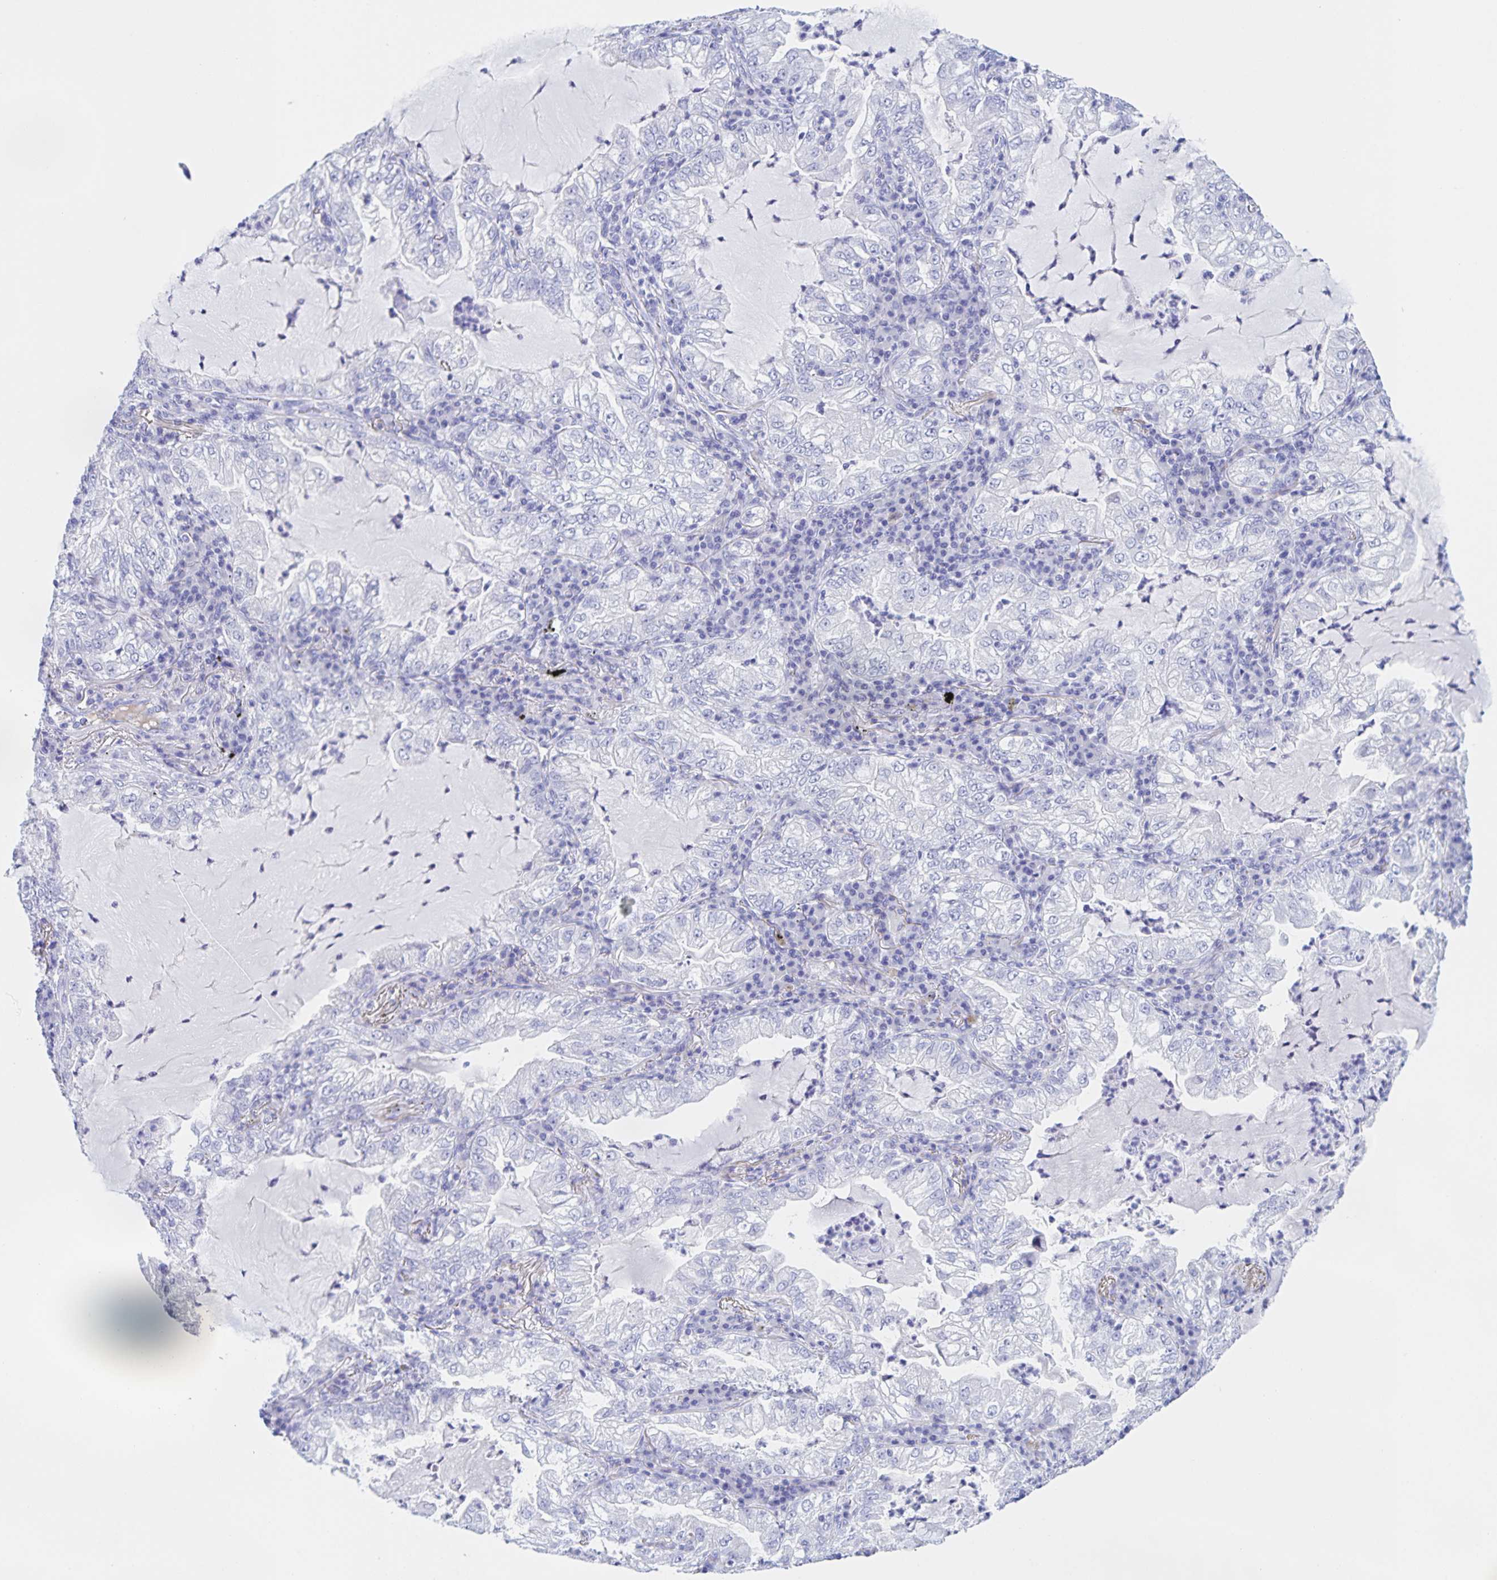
{"staining": {"intensity": "negative", "quantity": "none", "location": "none"}, "tissue": "lung cancer", "cell_type": "Tumor cells", "image_type": "cancer", "snomed": [{"axis": "morphology", "description": "Adenocarcinoma, NOS"}, {"axis": "topography", "description": "Lung"}], "caption": "Immunohistochemistry histopathology image of neoplastic tissue: human lung adenocarcinoma stained with DAB reveals no significant protein positivity in tumor cells.", "gene": "CATSPER4", "patient": {"sex": "female", "age": 73}}